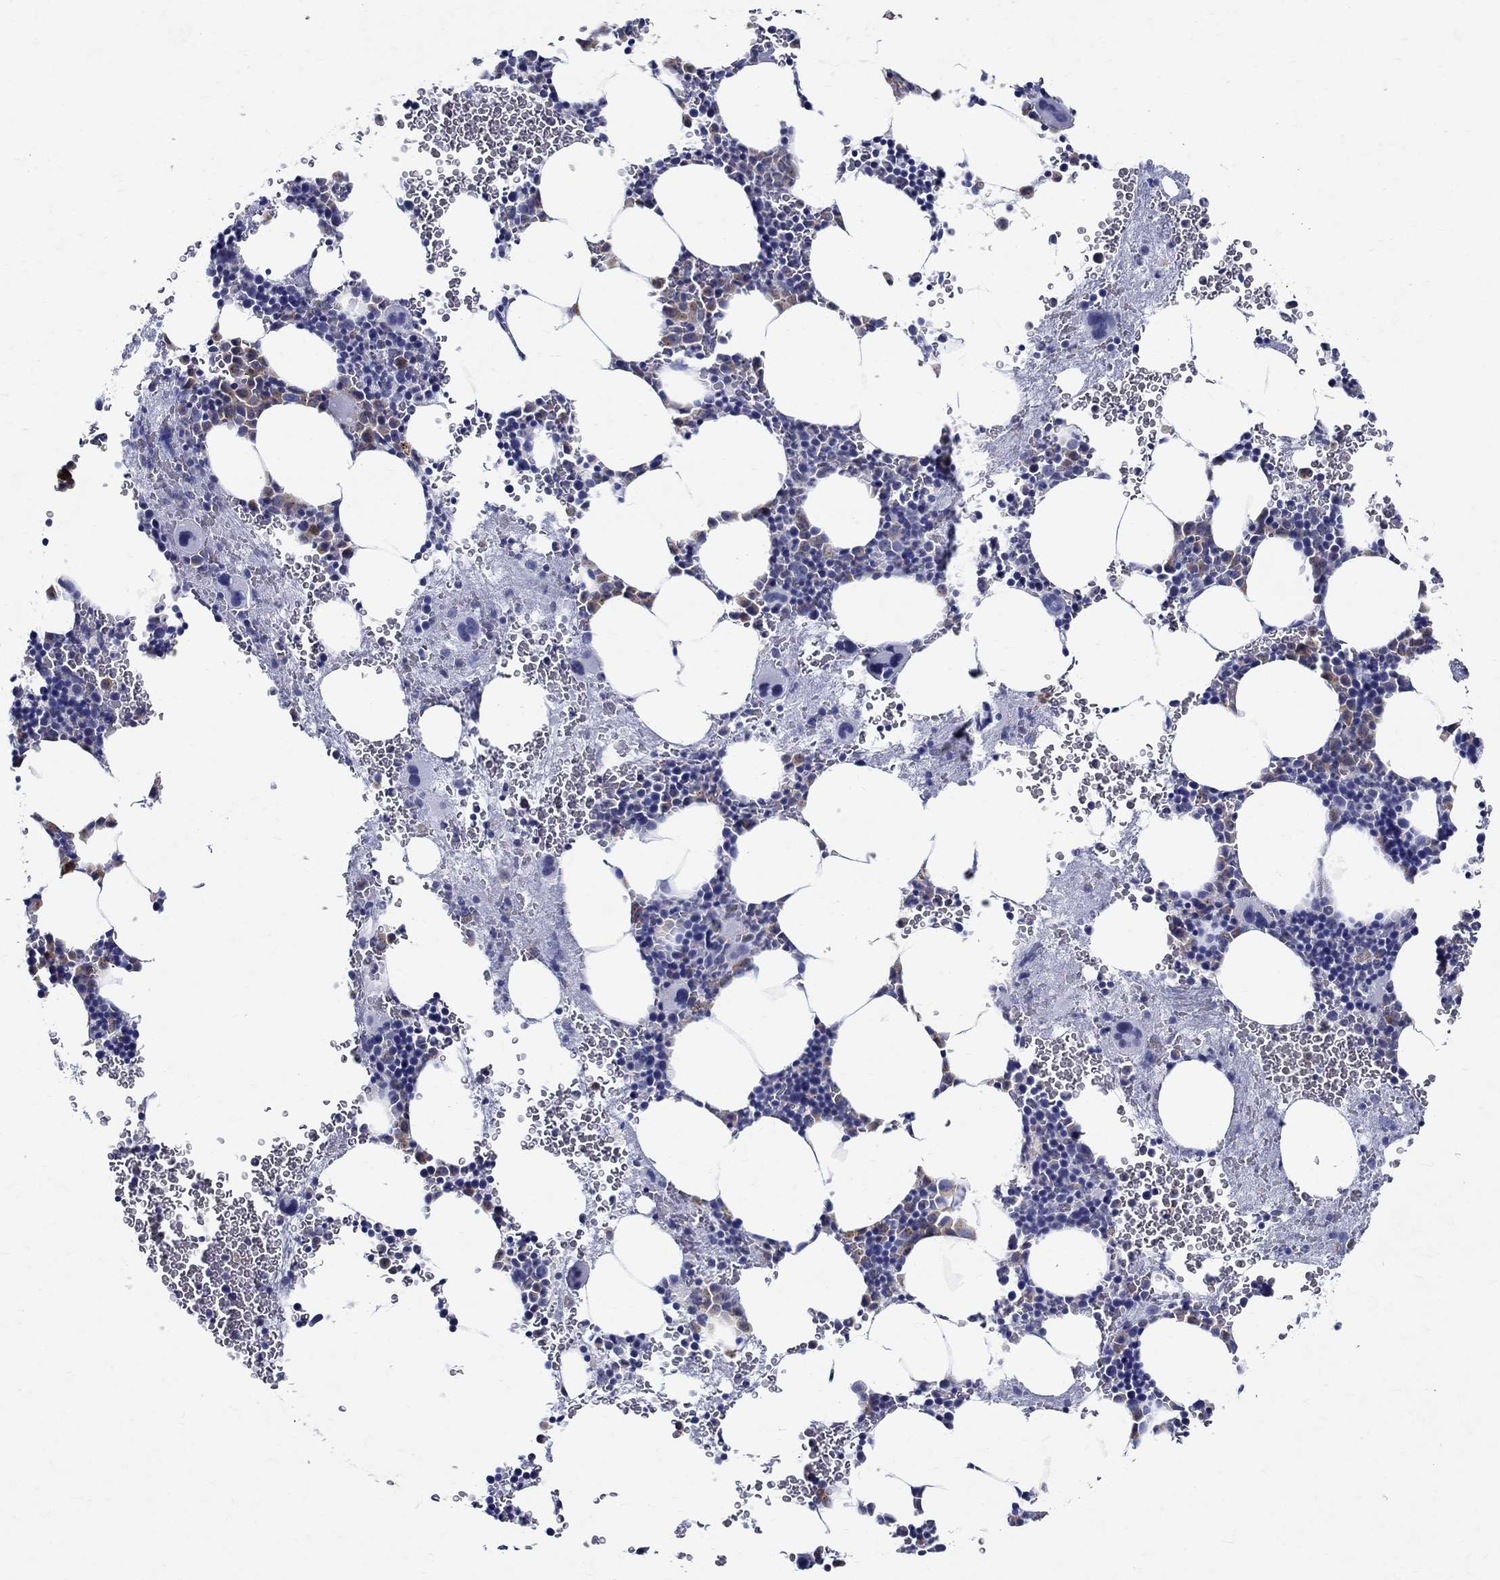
{"staining": {"intensity": "moderate", "quantity": "<25%", "location": "cytoplasmic/membranous"}, "tissue": "bone marrow", "cell_type": "Hematopoietic cells", "image_type": "normal", "snomed": [{"axis": "morphology", "description": "Normal tissue, NOS"}, {"axis": "topography", "description": "Bone marrow"}], "caption": "This image reveals unremarkable bone marrow stained with immunohistochemistry (IHC) to label a protein in brown. The cytoplasmic/membranous of hematopoietic cells show moderate positivity for the protein. Nuclei are counter-stained blue.", "gene": "BSPRY", "patient": {"sex": "male", "age": 50}}